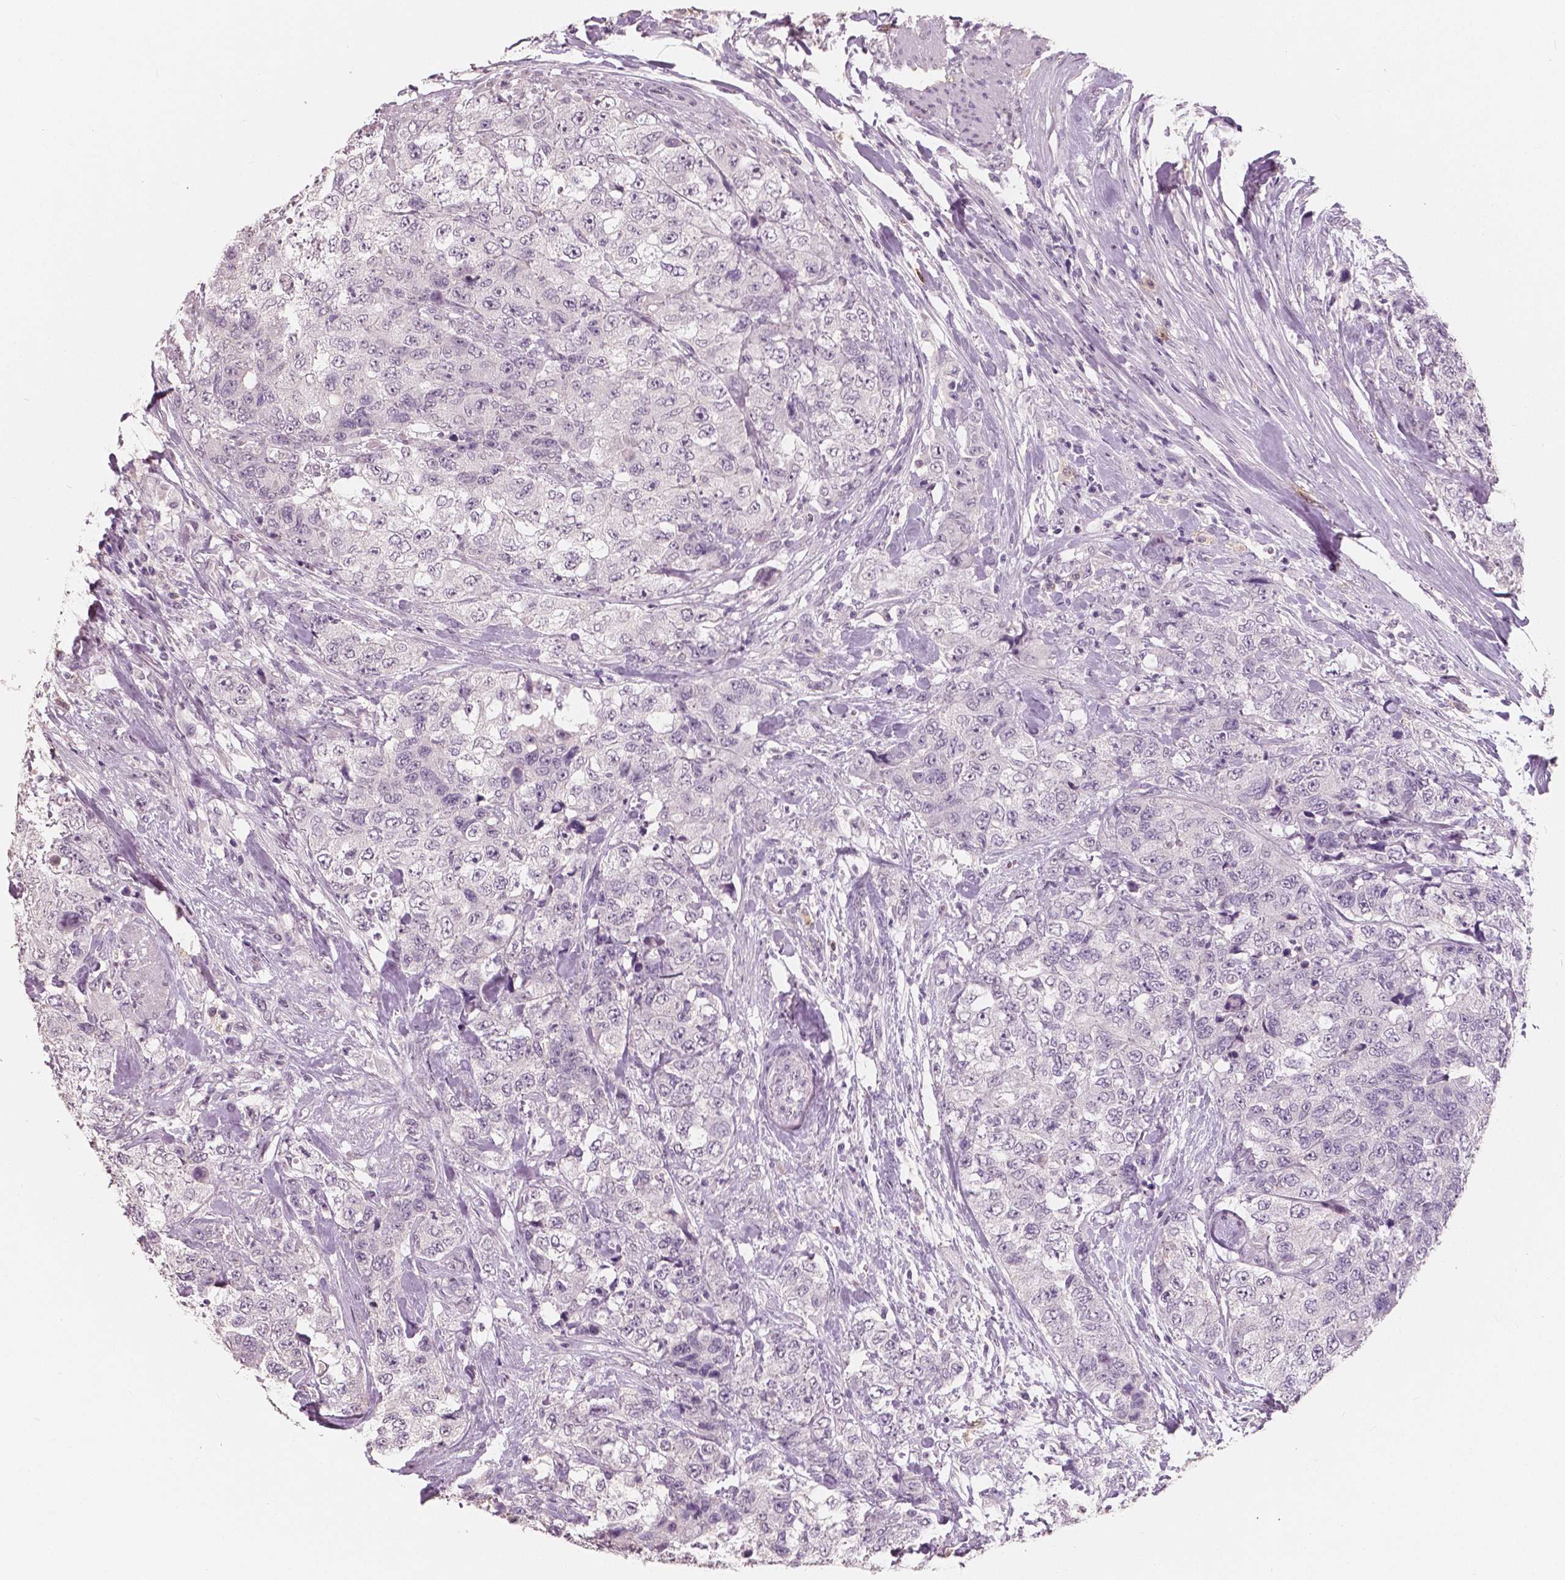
{"staining": {"intensity": "negative", "quantity": "none", "location": "none"}, "tissue": "urothelial cancer", "cell_type": "Tumor cells", "image_type": "cancer", "snomed": [{"axis": "morphology", "description": "Urothelial carcinoma, High grade"}, {"axis": "topography", "description": "Urinary bladder"}], "caption": "An immunohistochemistry histopathology image of high-grade urothelial carcinoma is shown. There is no staining in tumor cells of high-grade urothelial carcinoma. The staining was performed using DAB to visualize the protein expression in brown, while the nuclei were stained in blue with hematoxylin (Magnification: 20x).", "gene": "KIT", "patient": {"sex": "female", "age": 78}}